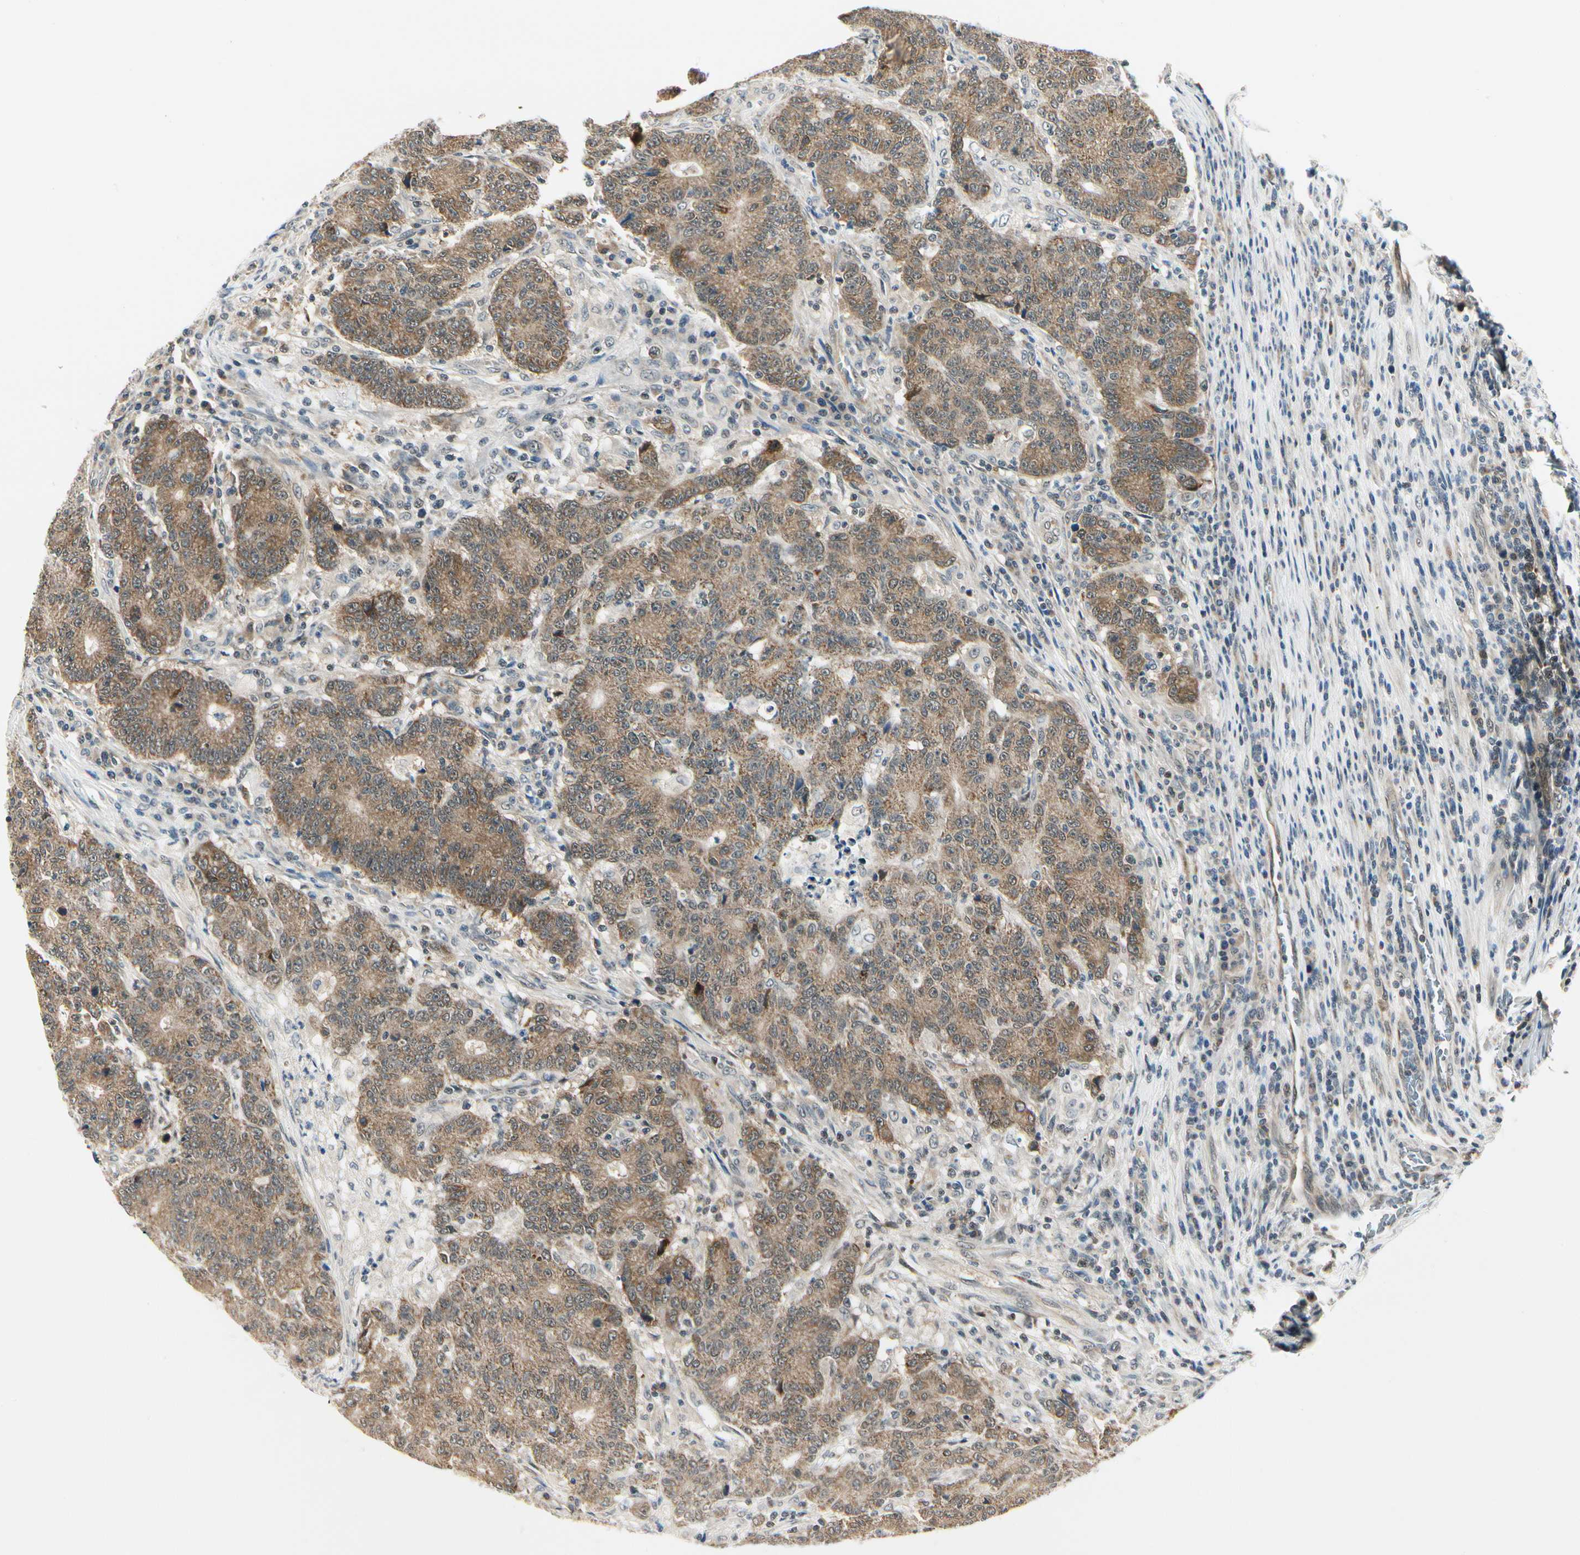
{"staining": {"intensity": "strong", "quantity": ">75%", "location": "cytoplasmic/membranous"}, "tissue": "colorectal cancer", "cell_type": "Tumor cells", "image_type": "cancer", "snomed": [{"axis": "morphology", "description": "Normal tissue, NOS"}, {"axis": "morphology", "description": "Adenocarcinoma, NOS"}, {"axis": "topography", "description": "Colon"}], "caption": "Strong cytoplasmic/membranous expression for a protein is appreciated in approximately >75% of tumor cells of colorectal cancer using immunohistochemistry (IHC).", "gene": "PDK2", "patient": {"sex": "female", "age": 75}}